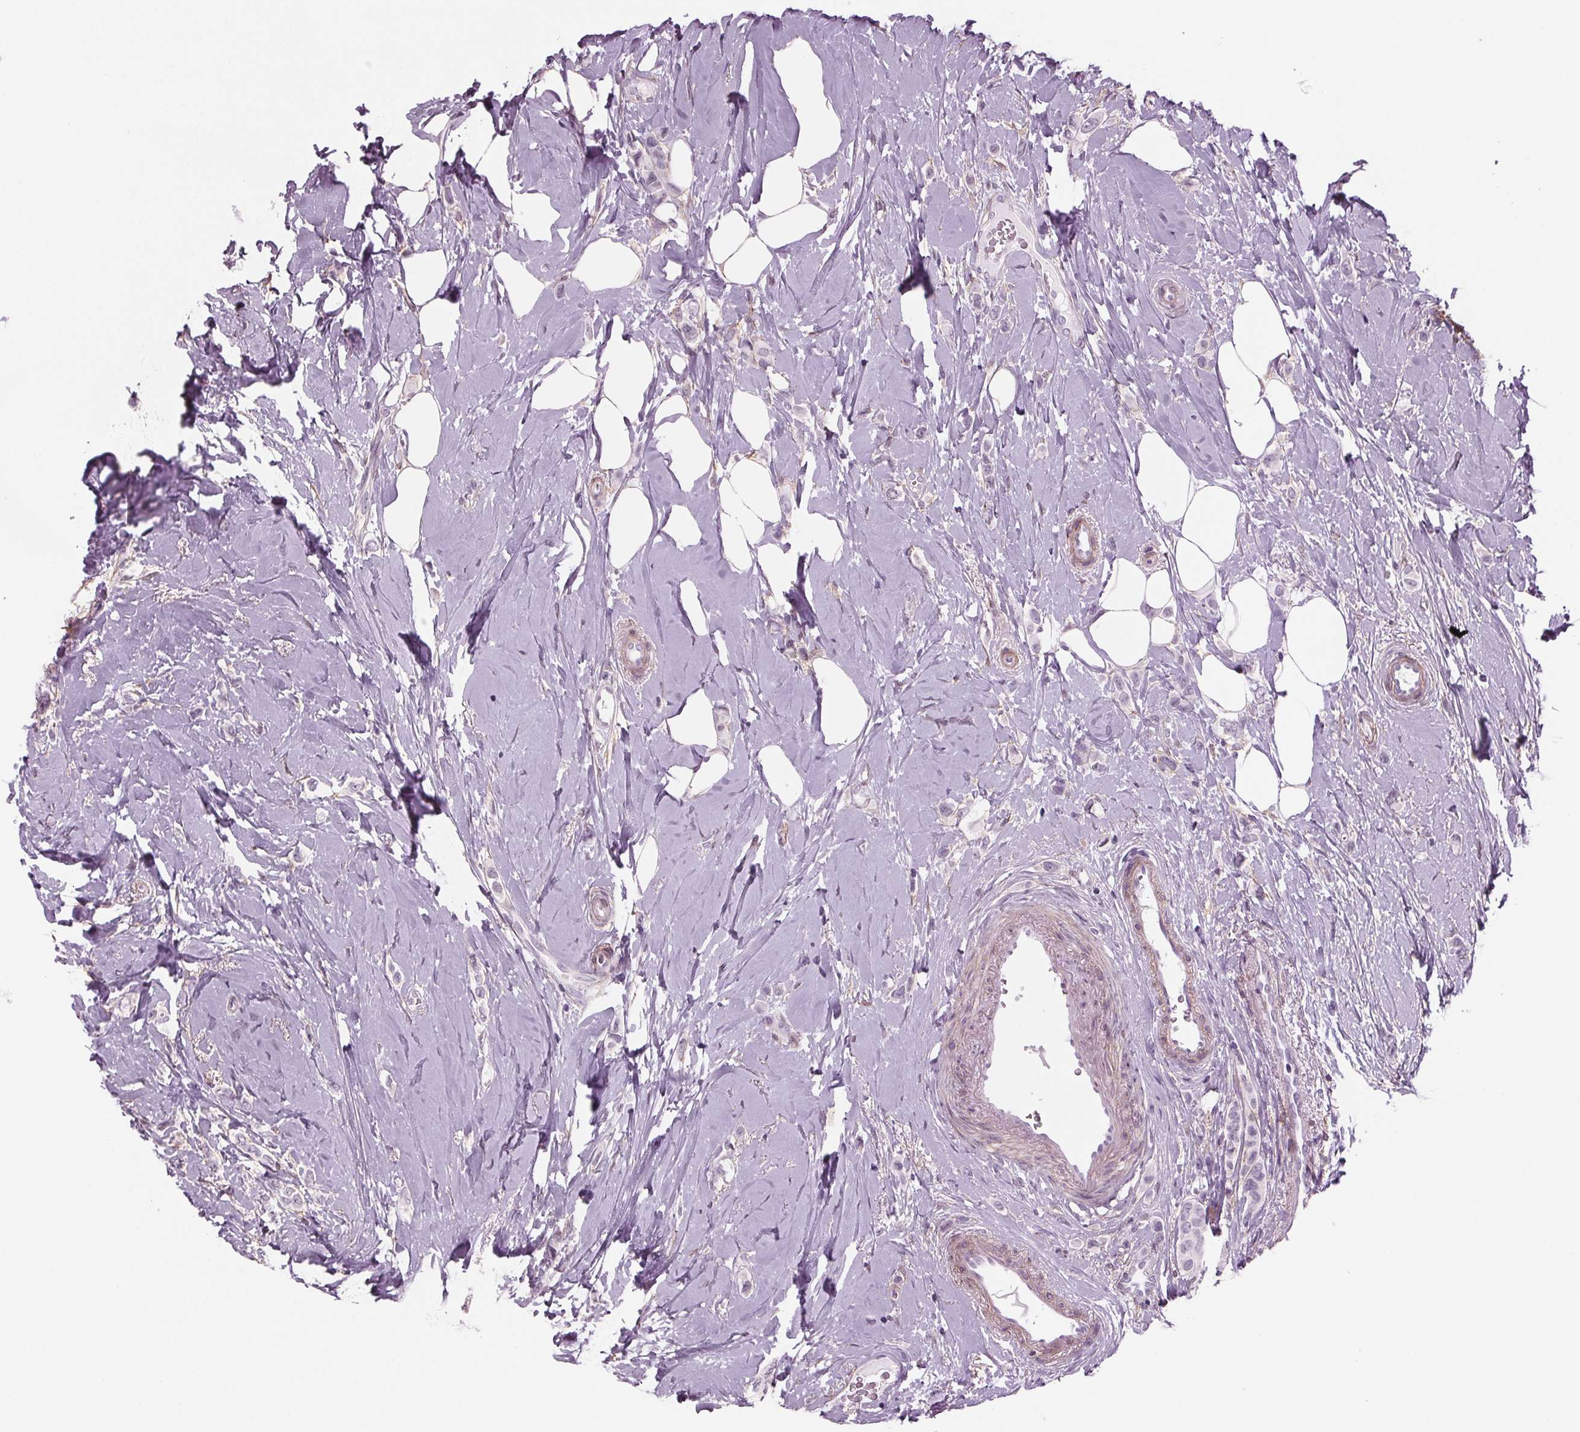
{"staining": {"intensity": "negative", "quantity": "none", "location": "none"}, "tissue": "breast cancer", "cell_type": "Tumor cells", "image_type": "cancer", "snomed": [{"axis": "morphology", "description": "Lobular carcinoma"}, {"axis": "topography", "description": "Breast"}], "caption": "The photomicrograph shows no significant positivity in tumor cells of breast cancer.", "gene": "BHLHE22", "patient": {"sex": "female", "age": 66}}